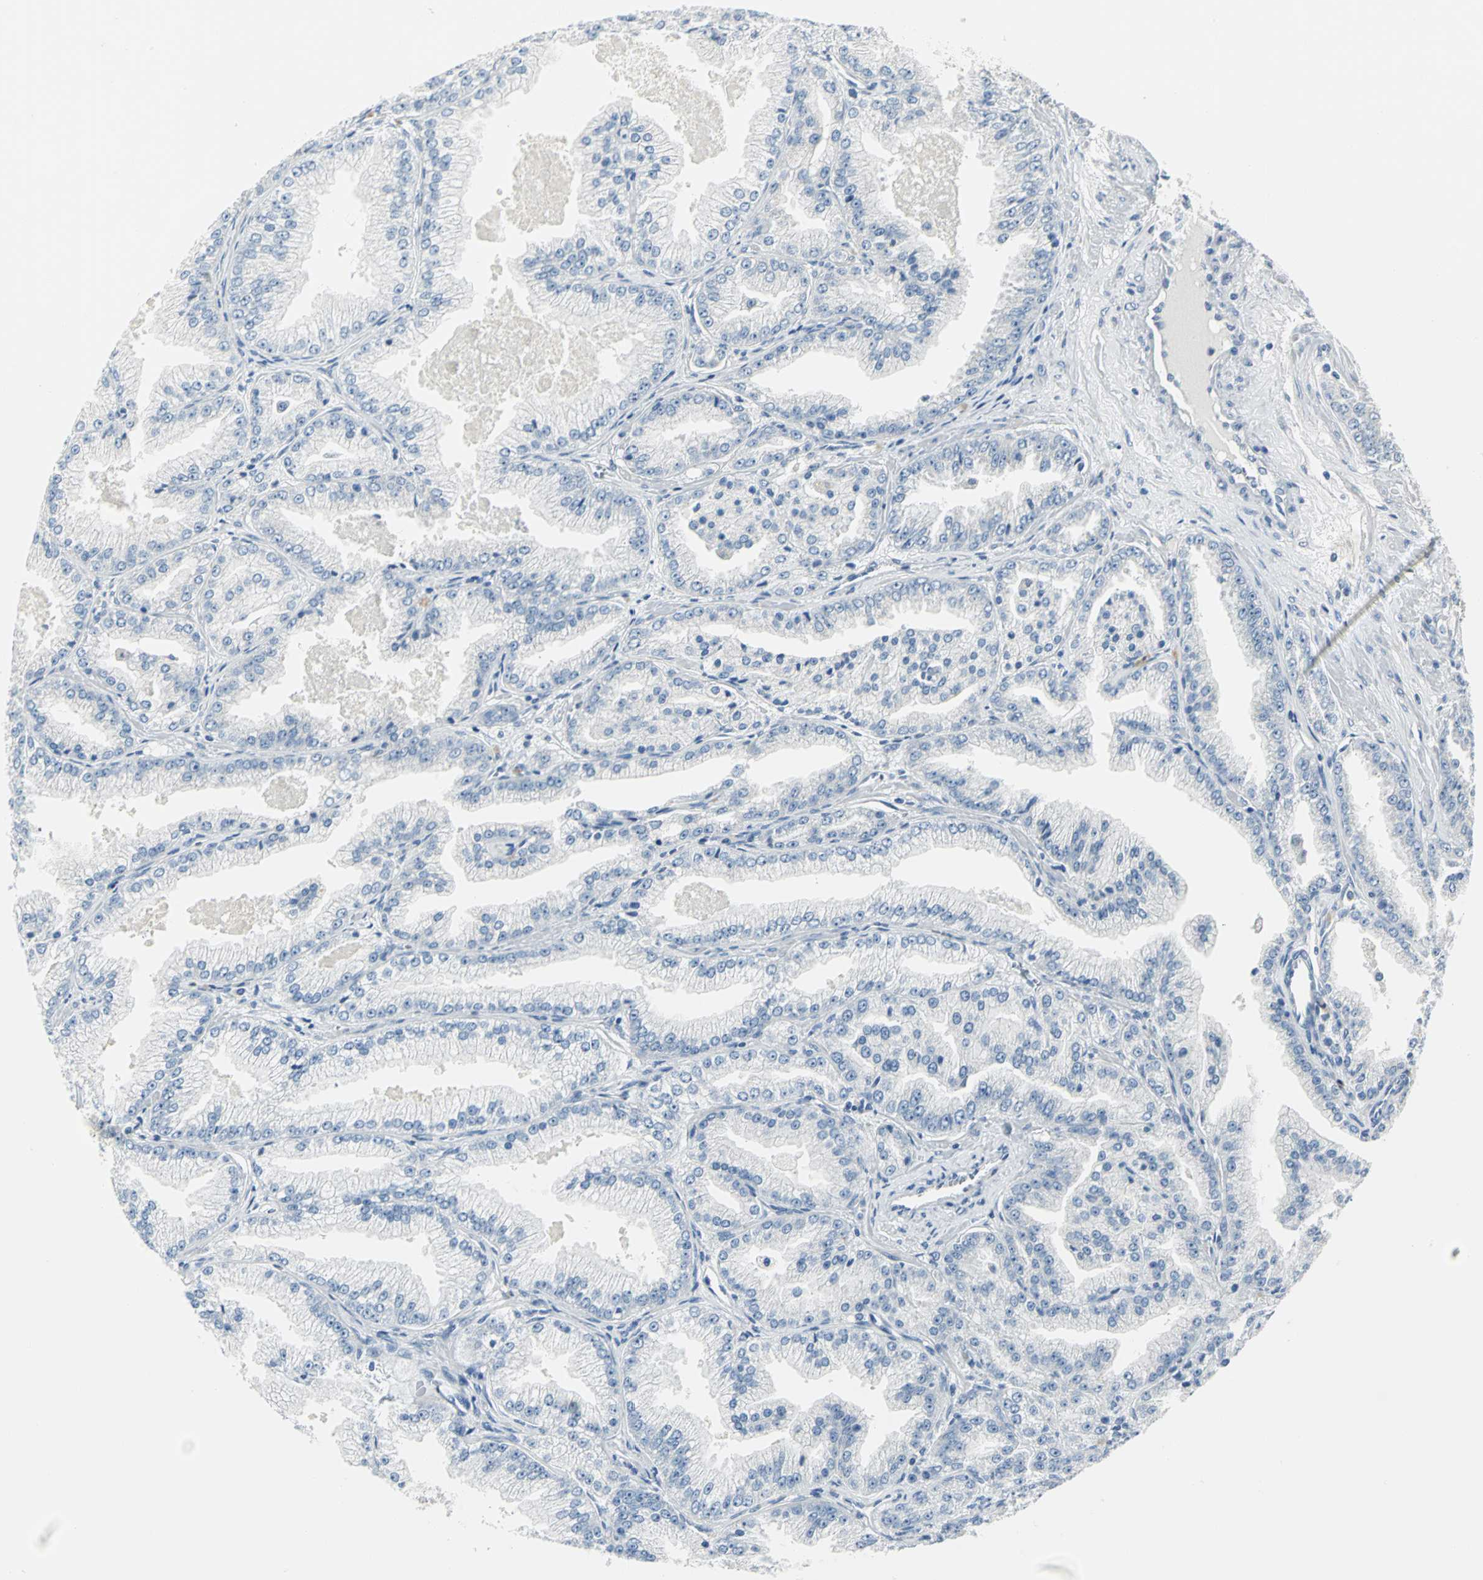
{"staining": {"intensity": "negative", "quantity": "none", "location": "none"}, "tissue": "prostate cancer", "cell_type": "Tumor cells", "image_type": "cancer", "snomed": [{"axis": "morphology", "description": "Adenocarcinoma, High grade"}, {"axis": "topography", "description": "Prostate"}], "caption": "The IHC micrograph has no significant expression in tumor cells of prostate high-grade adenocarcinoma tissue.", "gene": "RIPOR1", "patient": {"sex": "male", "age": 61}}